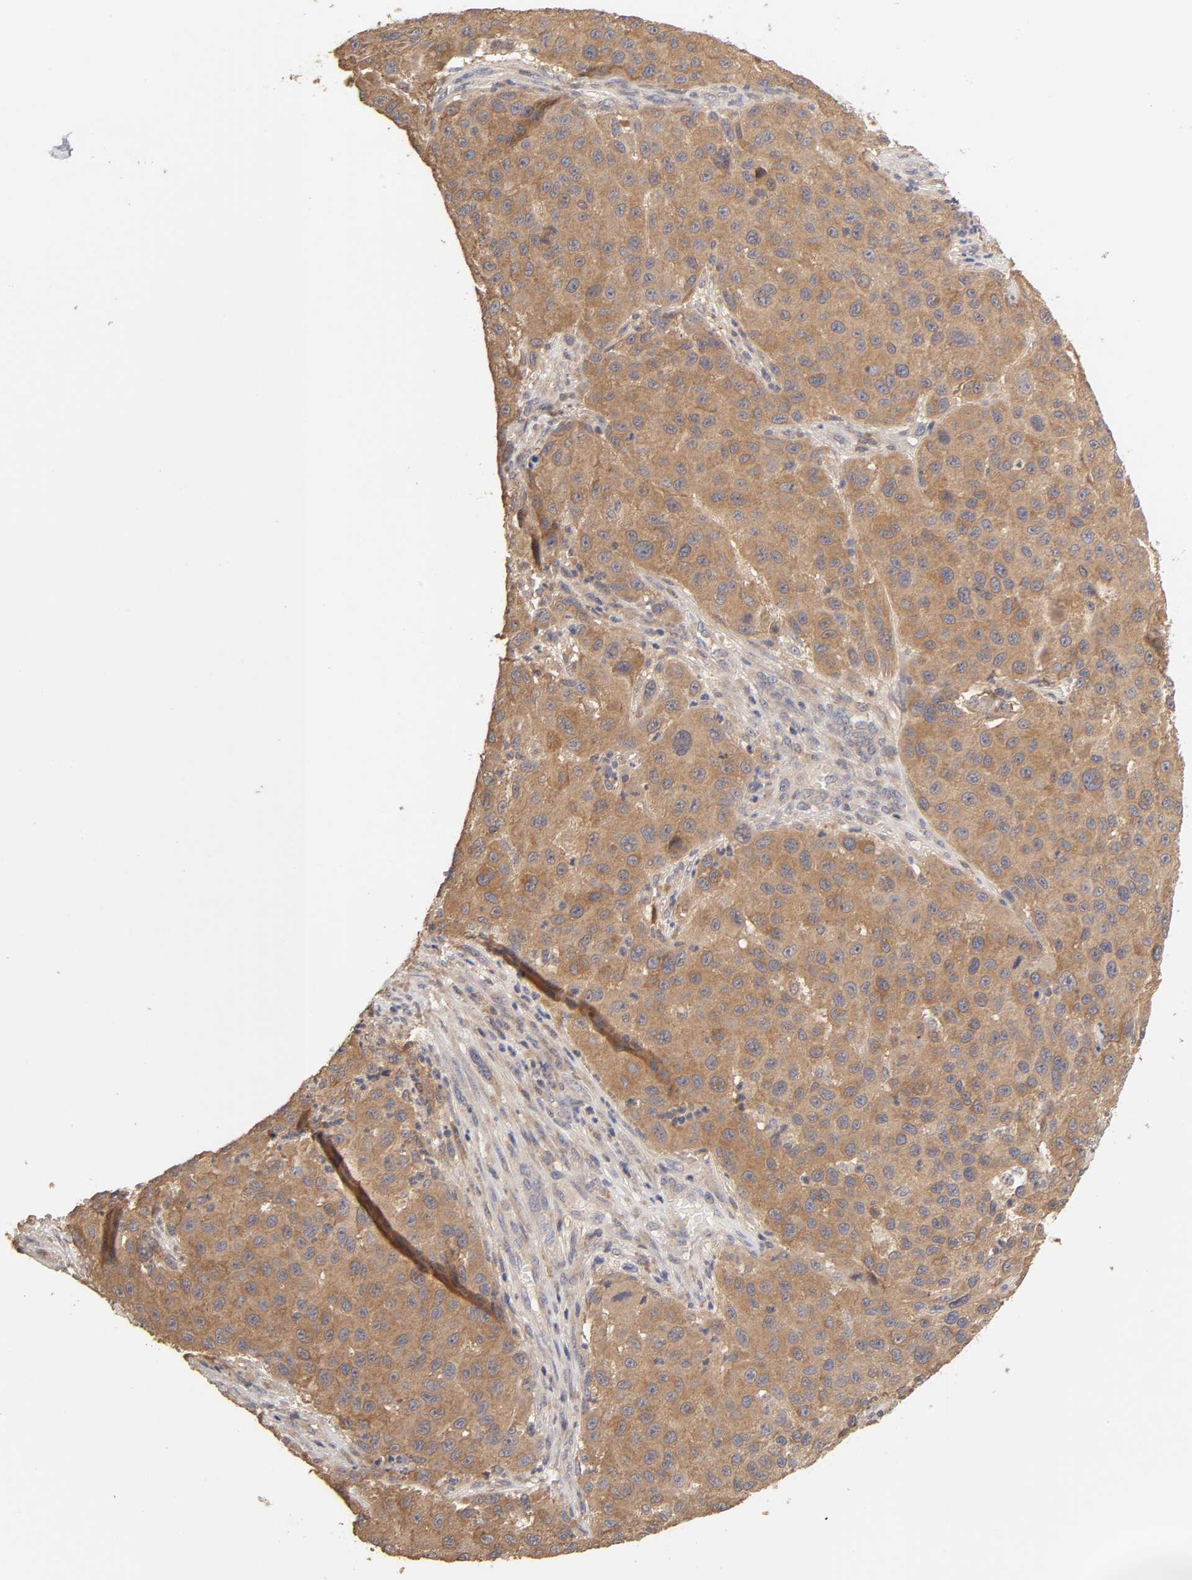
{"staining": {"intensity": "moderate", "quantity": ">75%", "location": "cytoplasmic/membranous"}, "tissue": "melanoma", "cell_type": "Tumor cells", "image_type": "cancer", "snomed": [{"axis": "morphology", "description": "Malignant melanoma, Metastatic site"}, {"axis": "topography", "description": "Lymph node"}], "caption": "Immunohistochemical staining of human malignant melanoma (metastatic site) displays moderate cytoplasmic/membranous protein expression in approximately >75% of tumor cells.", "gene": "AP1G2", "patient": {"sex": "male", "age": 61}}